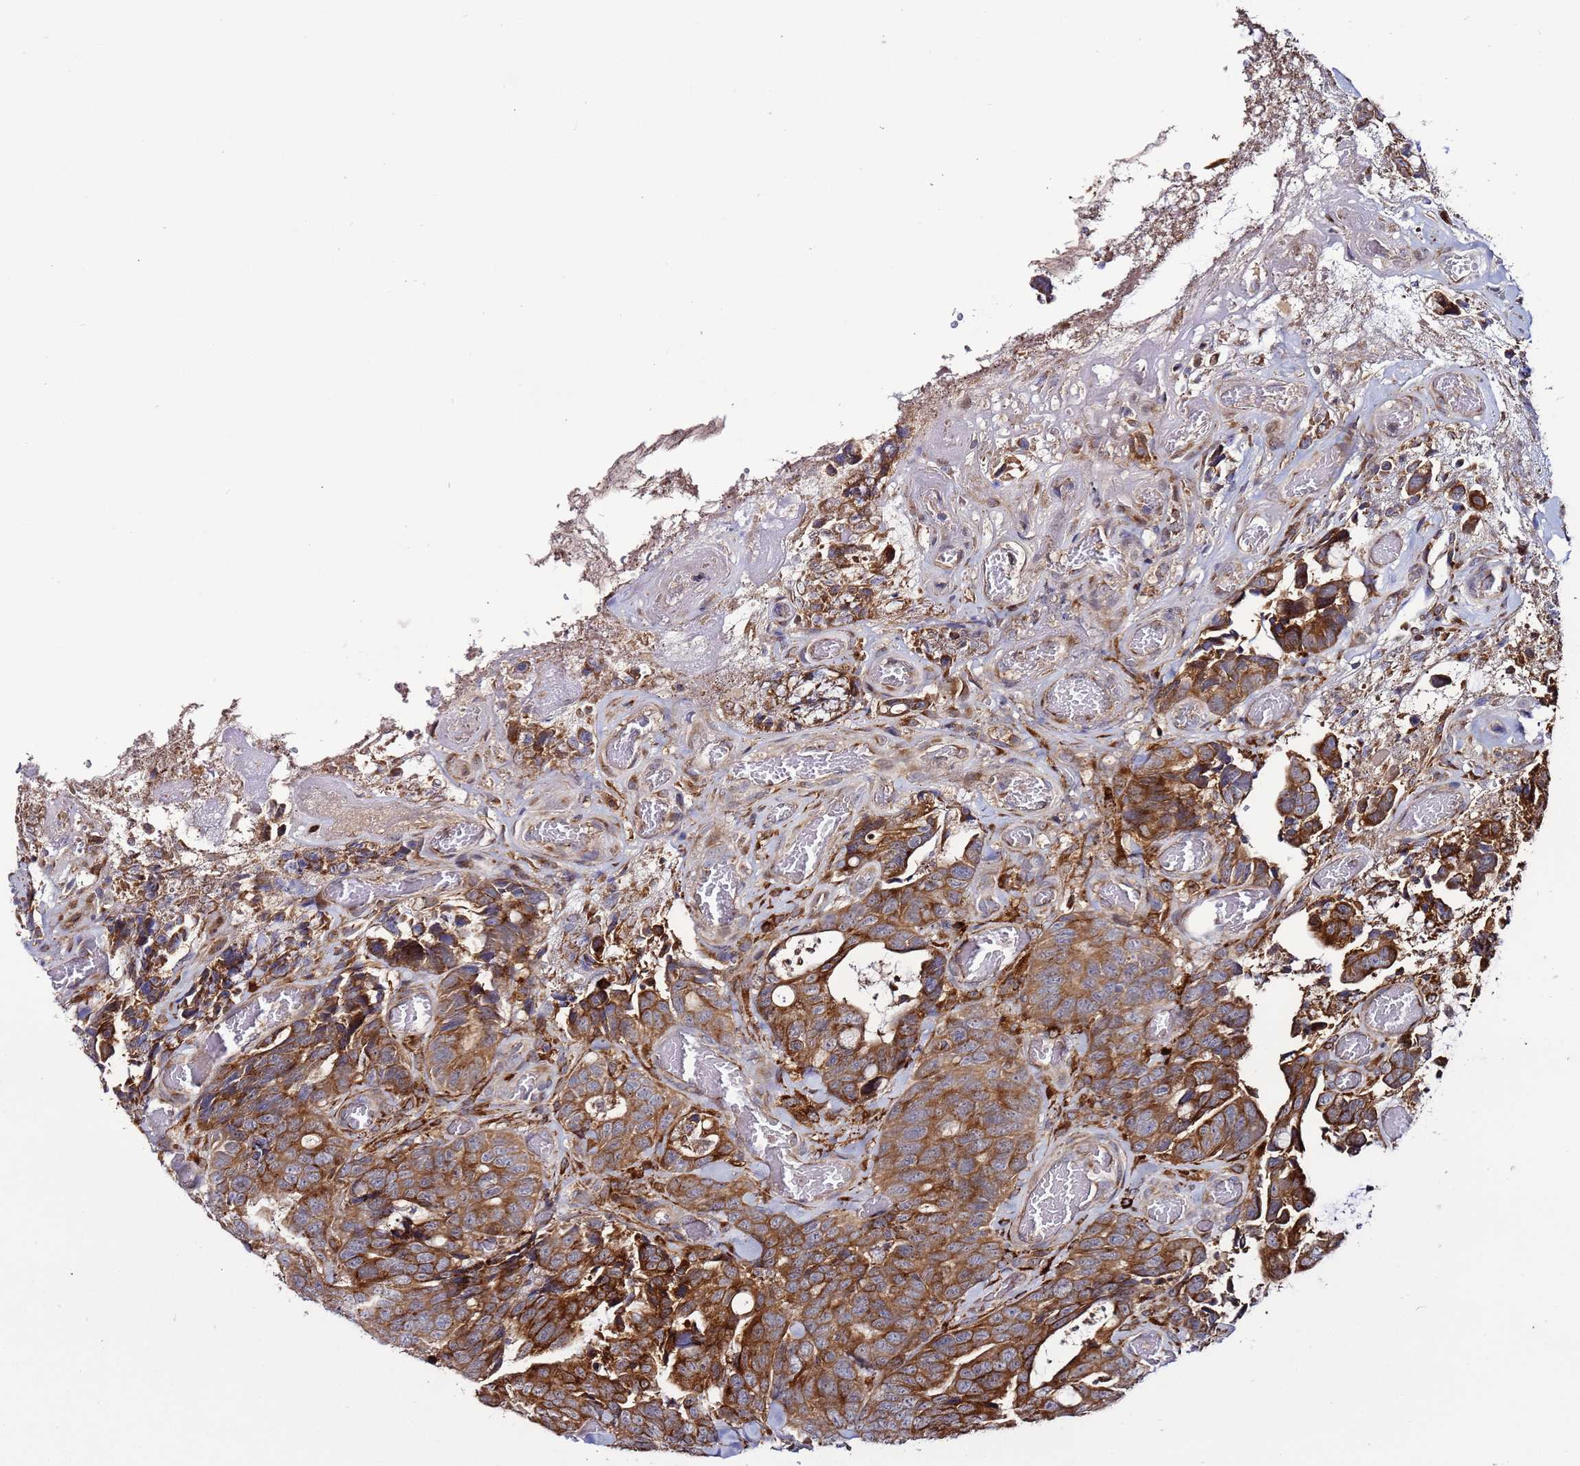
{"staining": {"intensity": "strong", "quantity": ">75%", "location": "cytoplasmic/membranous"}, "tissue": "colorectal cancer", "cell_type": "Tumor cells", "image_type": "cancer", "snomed": [{"axis": "morphology", "description": "Adenocarcinoma, NOS"}, {"axis": "topography", "description": "Colon"}], "caption": "This is a photomicrograph of IHC staining of colorectal cancer (adenocarcinoma), which shows strong expression in the cytoplasmic/membranous of tumor cells.", "gene": "TMEM176B", "patient": {"sex": "female", "age": 82}}